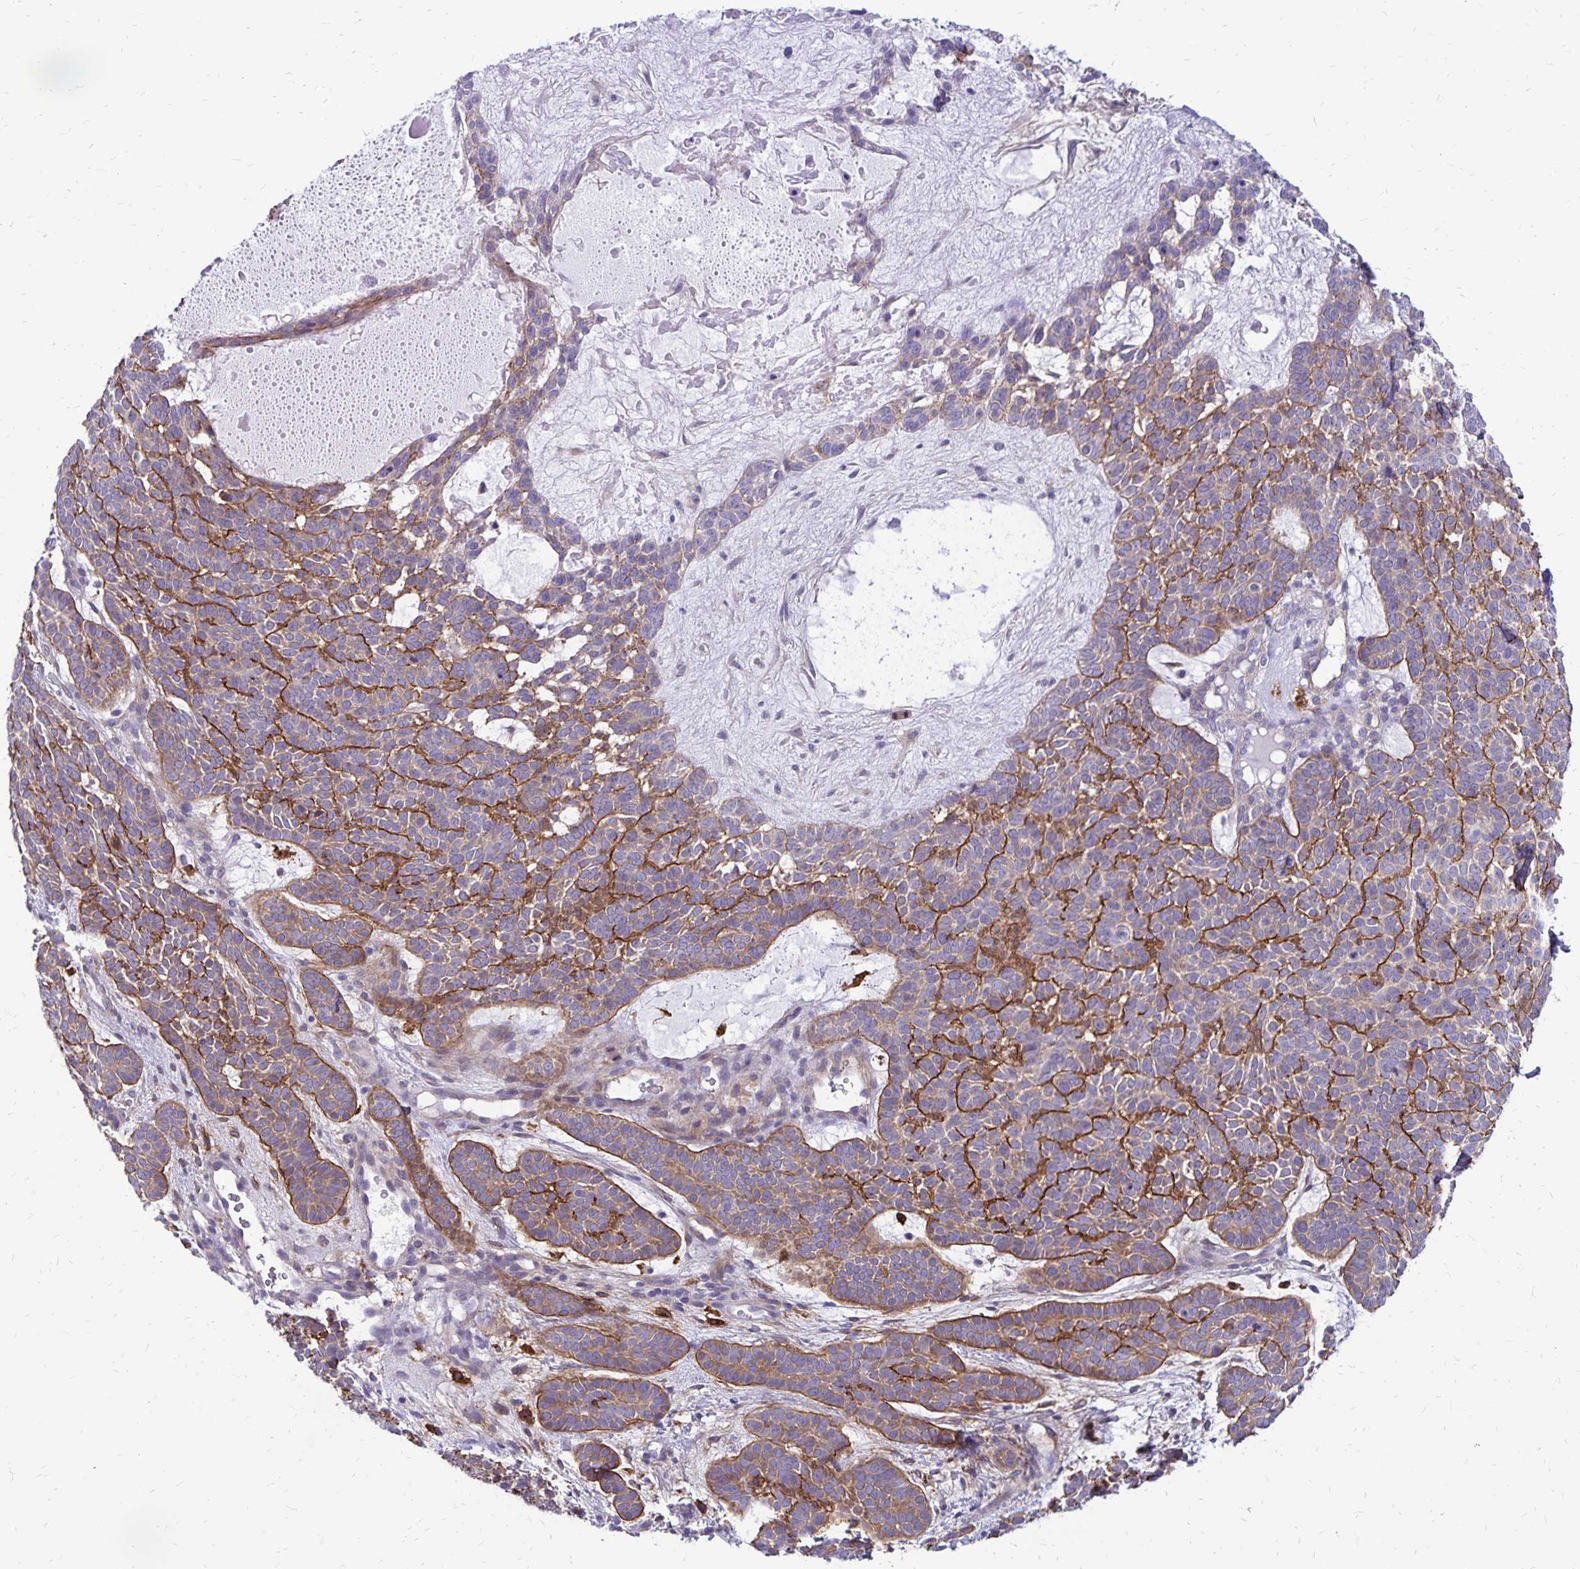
{"staining": {"intensity": "weak", "quantity": "<25%", "location": "cytoplasmic/membranous"}, "tissue": "skin cancer", "cell_type": "Tumor cells", "image_type": "cancer", "snomed": [{"axis": "morphology", "description": "Basal cell carcinoma"}, {"axis": "topography", "description": "Skin"}], "caption": "Tumor cells are negative for brown protein staining in skin basal cell carcinoma.", "gene": "TNS3", "patient": {"sex": "female", "age": 82}}